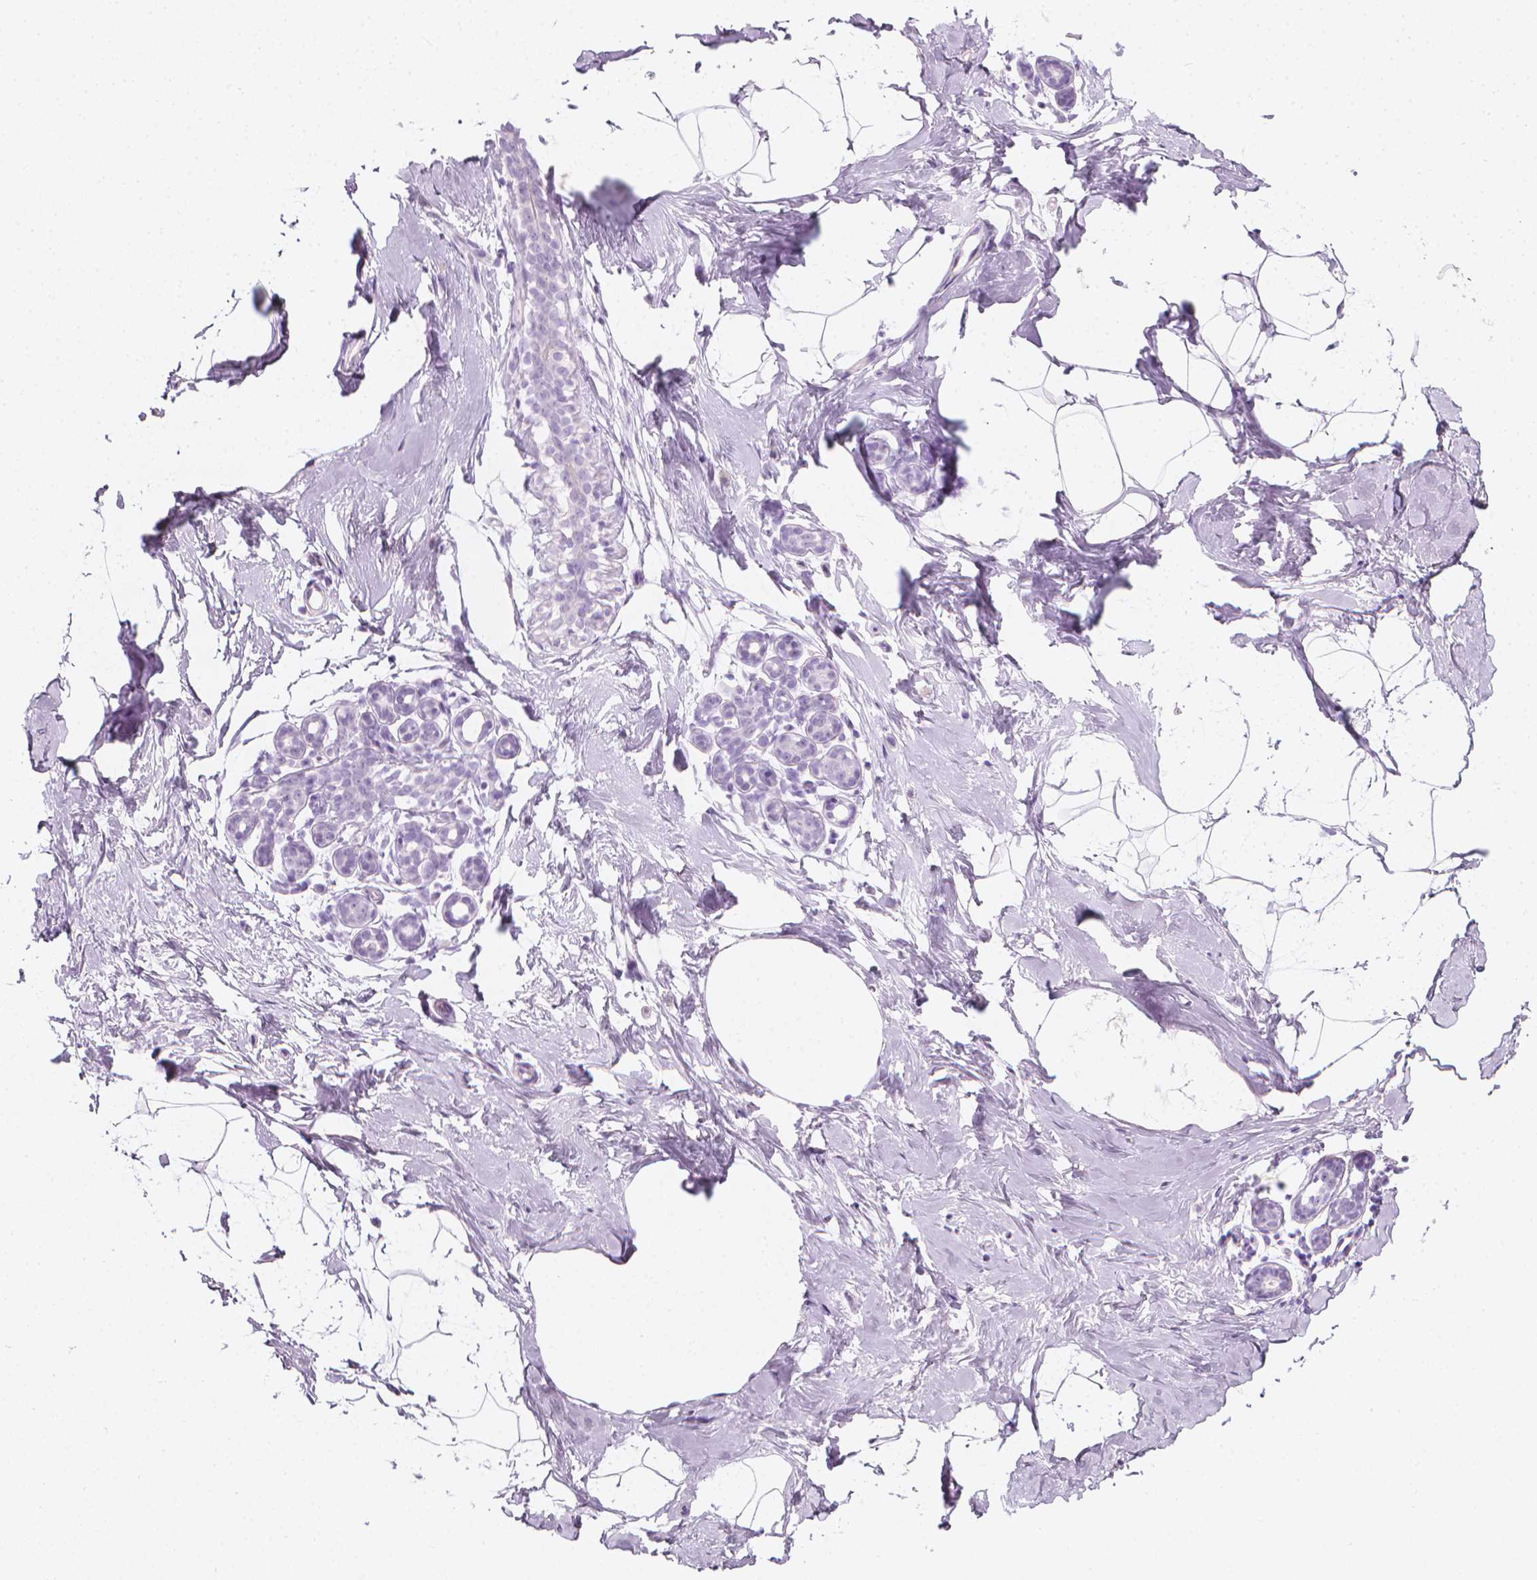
{"staining": {"intensity": "negative", "quantity": "none", "location": "none"}, "tissue": "breast", "cell_type": "Adipocytes", "image_type": "normal", "snomed": [{"axis": "morphology", "description": "Normal tissue, NOS"}, {"axis": "topography", "description": "Breast"}], "caption": "A high-resolution image shows IHC staining of unremarkable breast, which demonstrates no significant positivity in adipocytes.", "gene": "SCG3", "patient": {"sex": "female", "age": 32}}